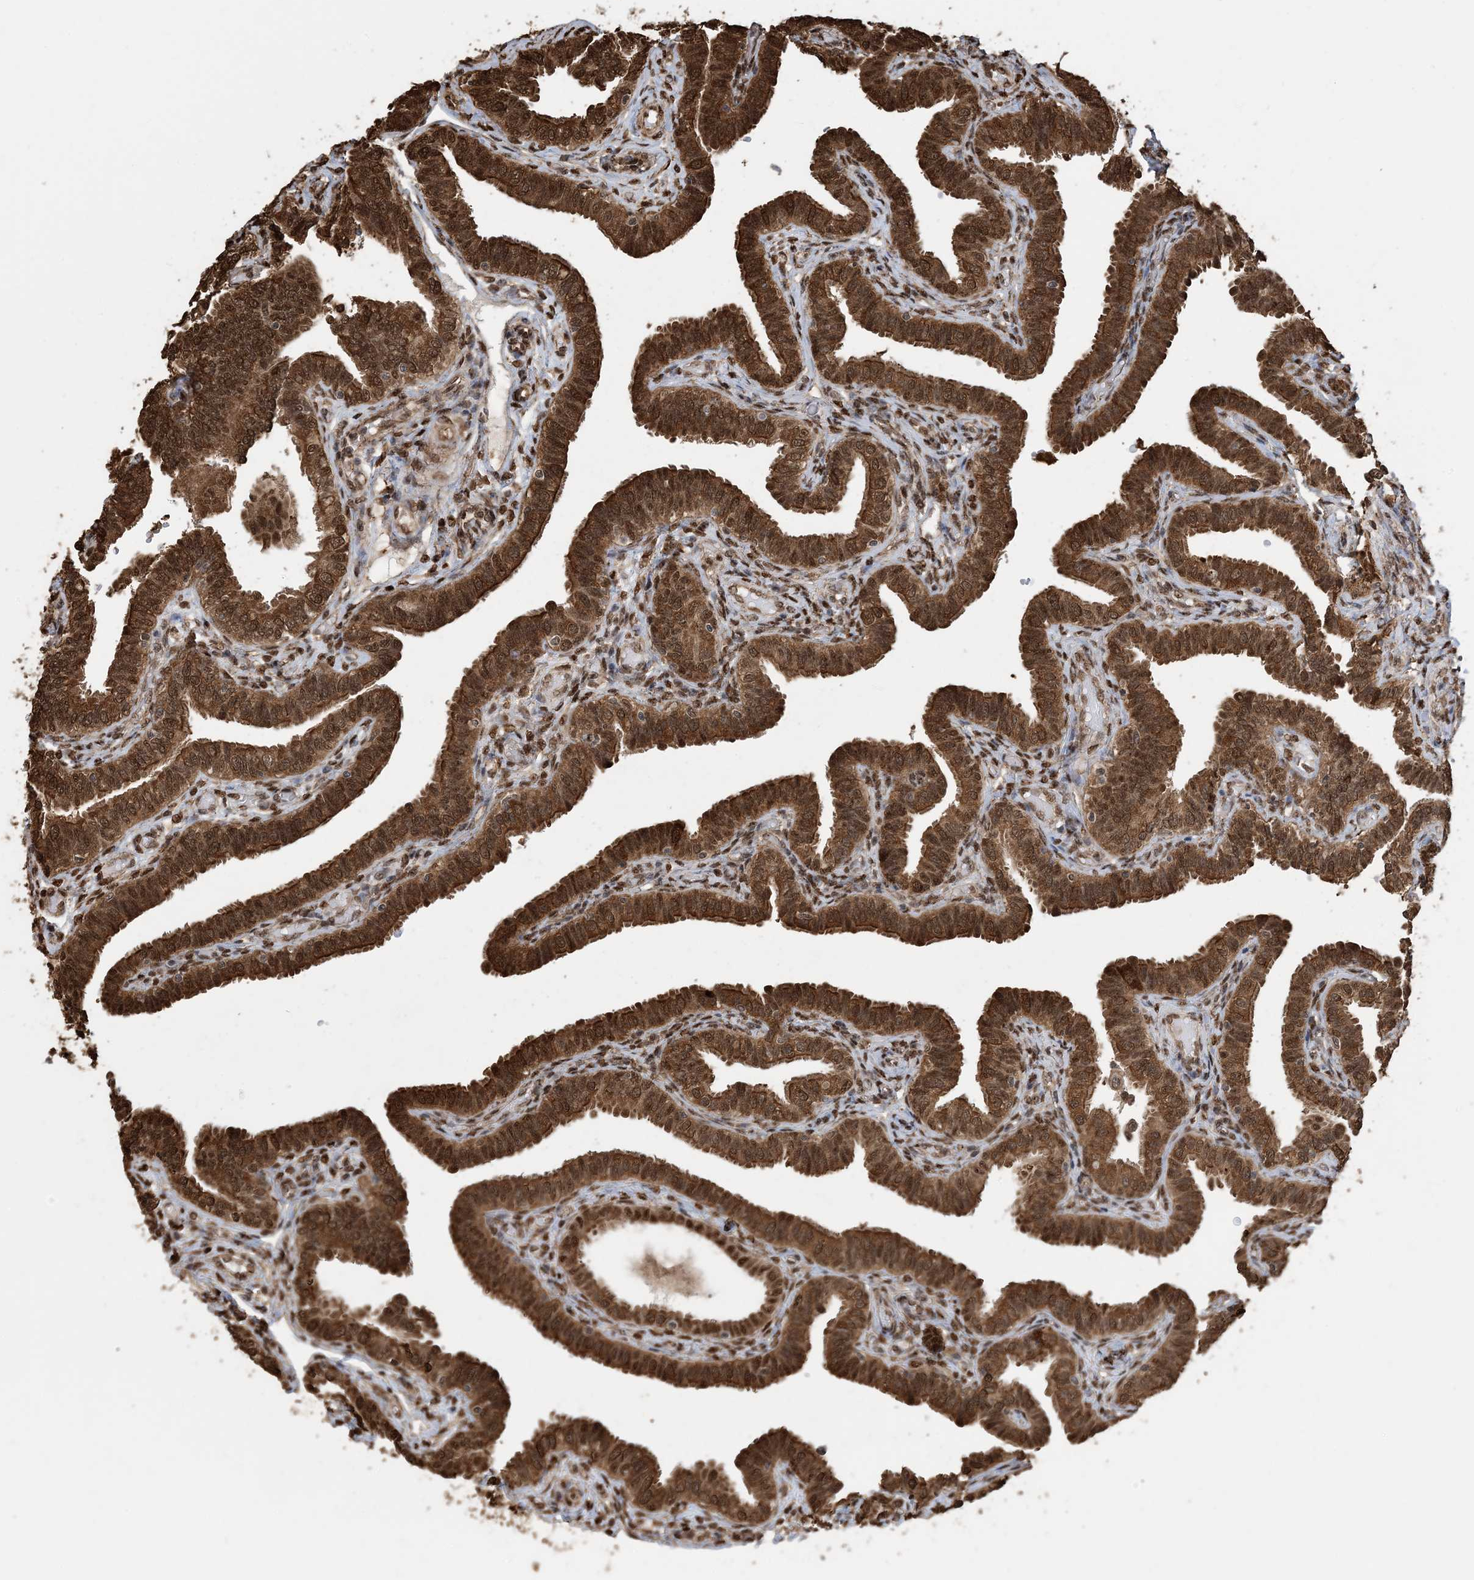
{"staining": {"intensity": "strong", "quantity": ">75%", "location": "cytoplasmic/membranous,nuclear"}, "tissue": "fallopian tube", "cell_type": "Glandular cells", "image_type": "normal", "snomed": [{"axis": "morphology", "description": "Normal tissue, NOS"}, {"axis": "topography", "description": "Fallopian tube"}], "caption": "Glandular cells exhibit high levels of strong cytoplasmic/membranous,nuclear staining in approximately >75% of cells in benign fallopian tube. (DAB IHC with brightfield microscopy, high magnification).", "gene": "HSPA1A", "patient": {"sex": "female", "age": 39}}